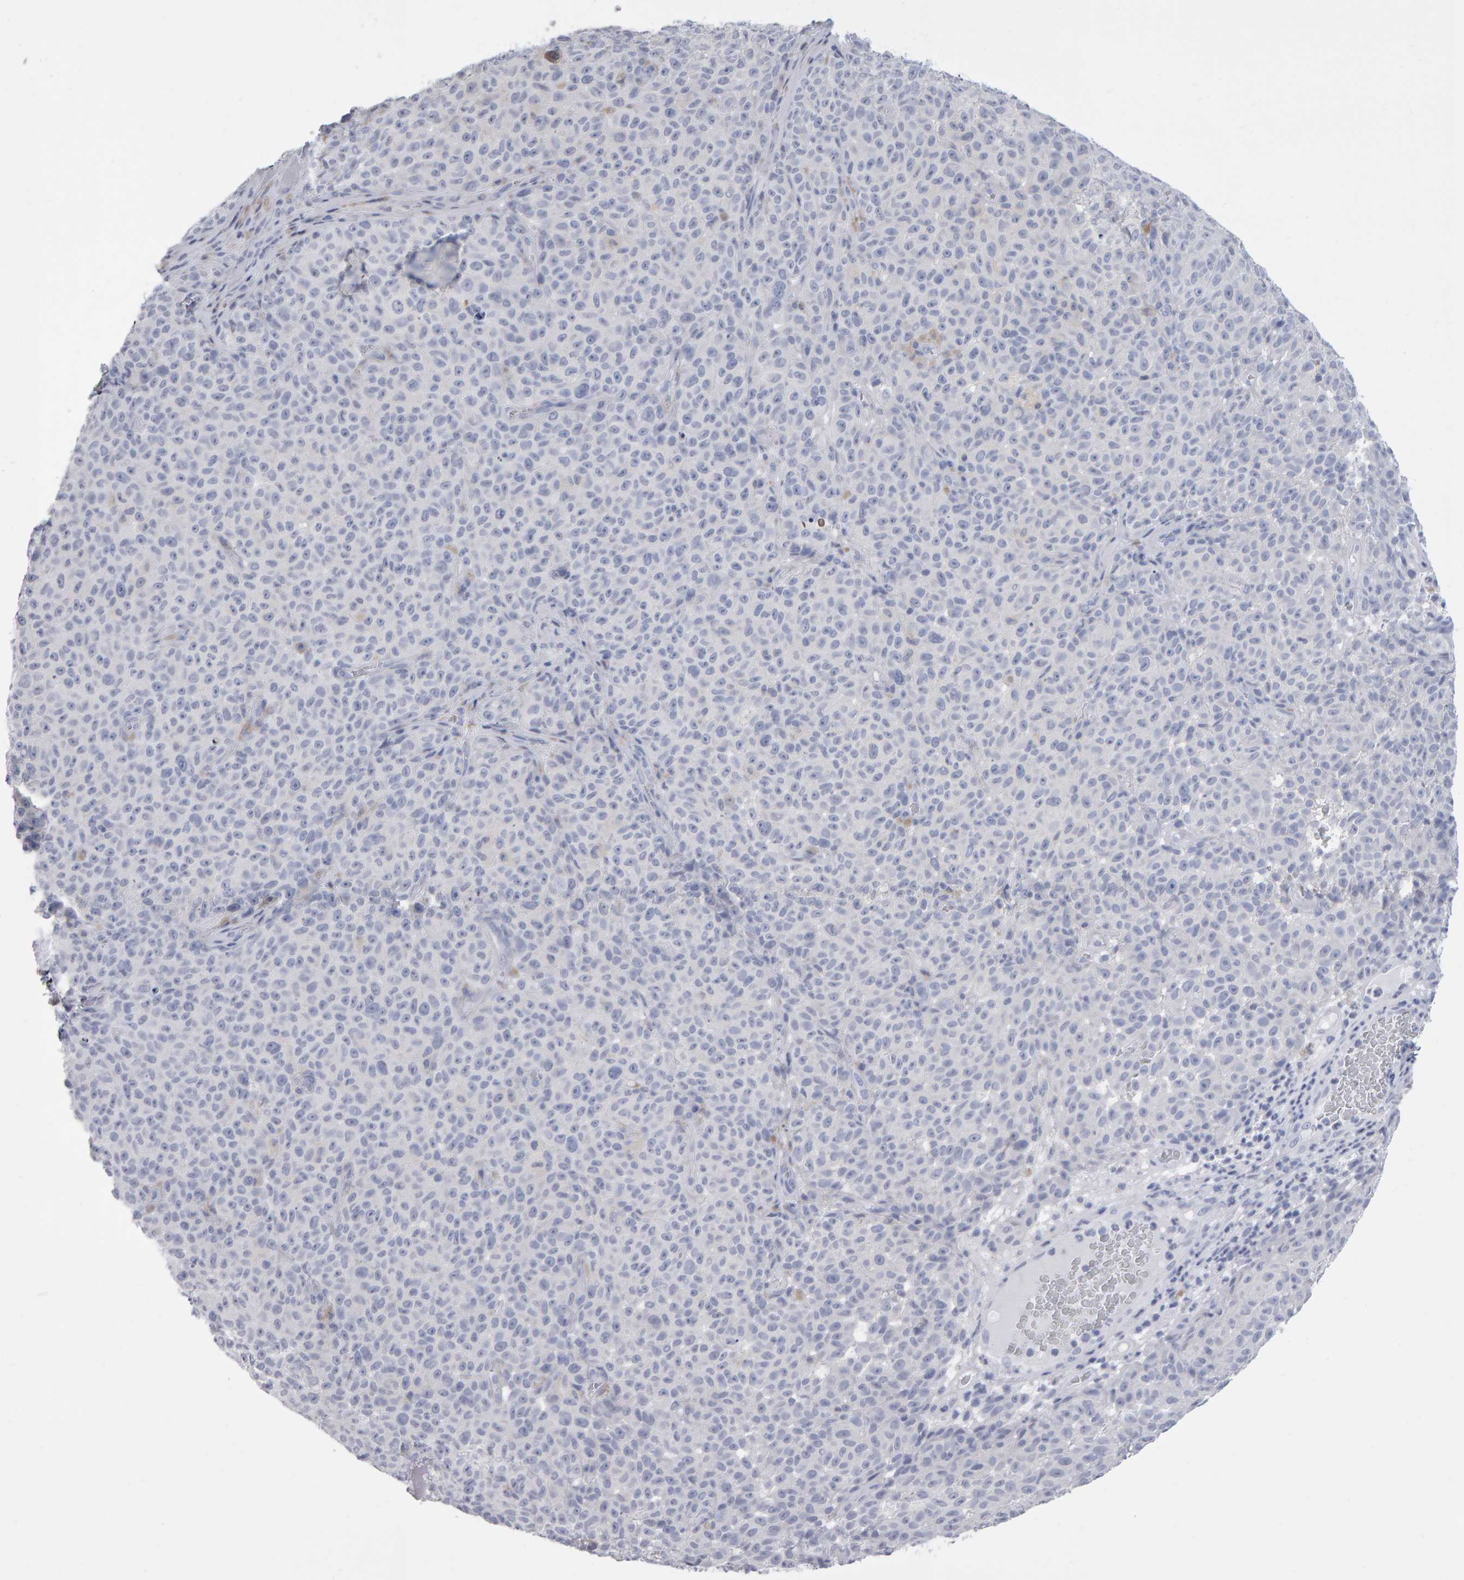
{"staining": {"intensity": "negative", "quantity": "none", "location": "none"}, "tissue": "melanoma", "cell_type": "Tumor cells", "image_type": "cancer", "snomed": [{"axis": "morphology", "description": "Malignant melanoma, NOS"}, {"axis": "topography", "description": "Skin"}], "caption": "High magnification brightfield microscopy of melanoma stained with DAB (brown) and counterstained with hematoxylin (blue): tumor cells show no significant expression.", "gene": "NCDN", "patient": {"sex": "female", "age": 82}}